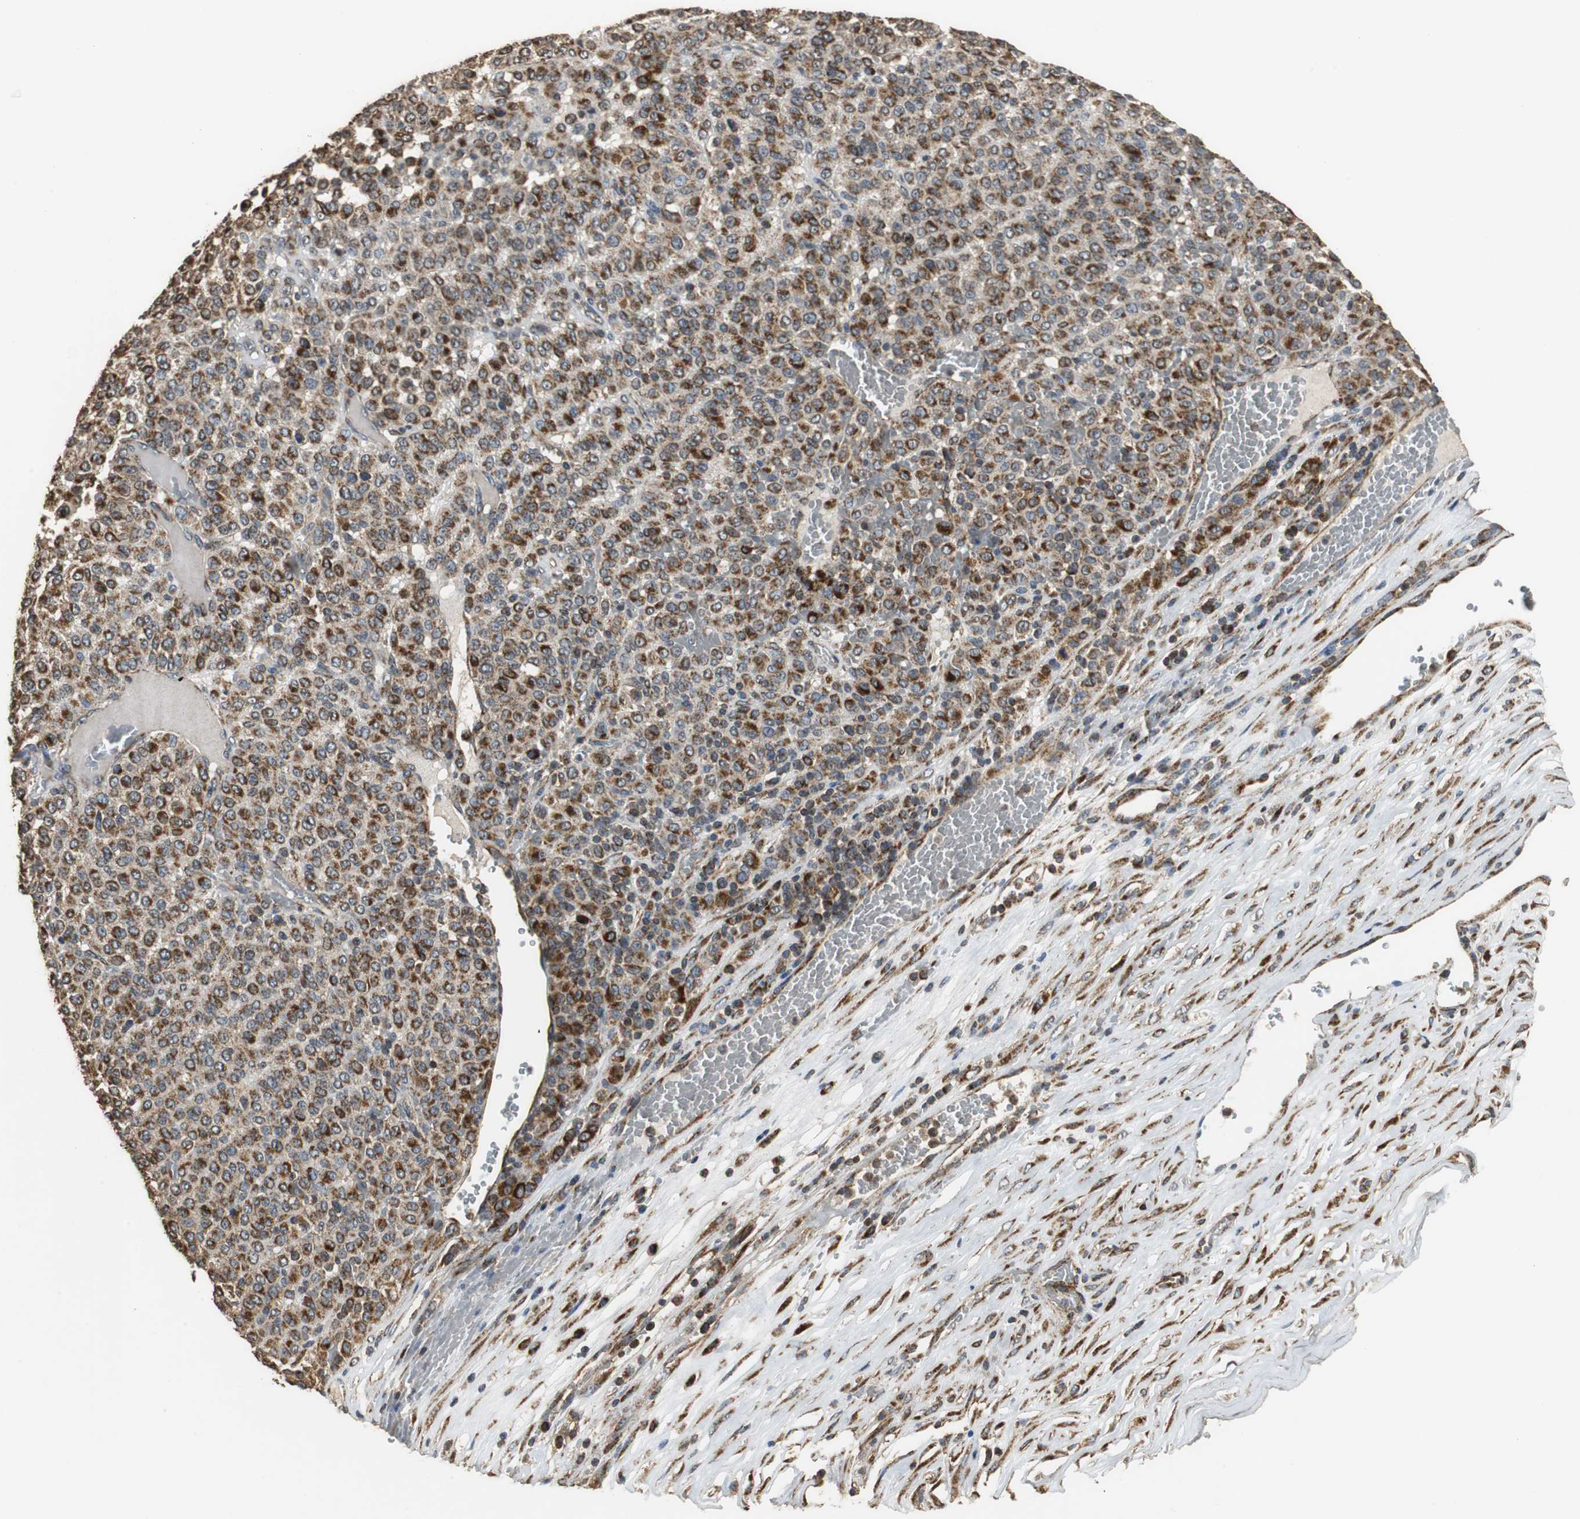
{"staining": {"intensity": "moderate", "quantity": ">75%", "location": "cytoplasmic/membranous"}, "tissue": "melanoma", "cell_type": "Tumor cells", "image_type": "cancer", "snomed": [{"axis": "morphology", "description": "Malignant melanoma, Metastatic site"}, {"axis": "topography", "description": "Pancreas"}], "caption": "Tumor cells show medium levels of moderate cytoplasmic/membranous staining in about >75% of cells in malignant melanoma (metastatic site).", "gene": "NNT", "patient": {"sex": "female", "age": 30}}